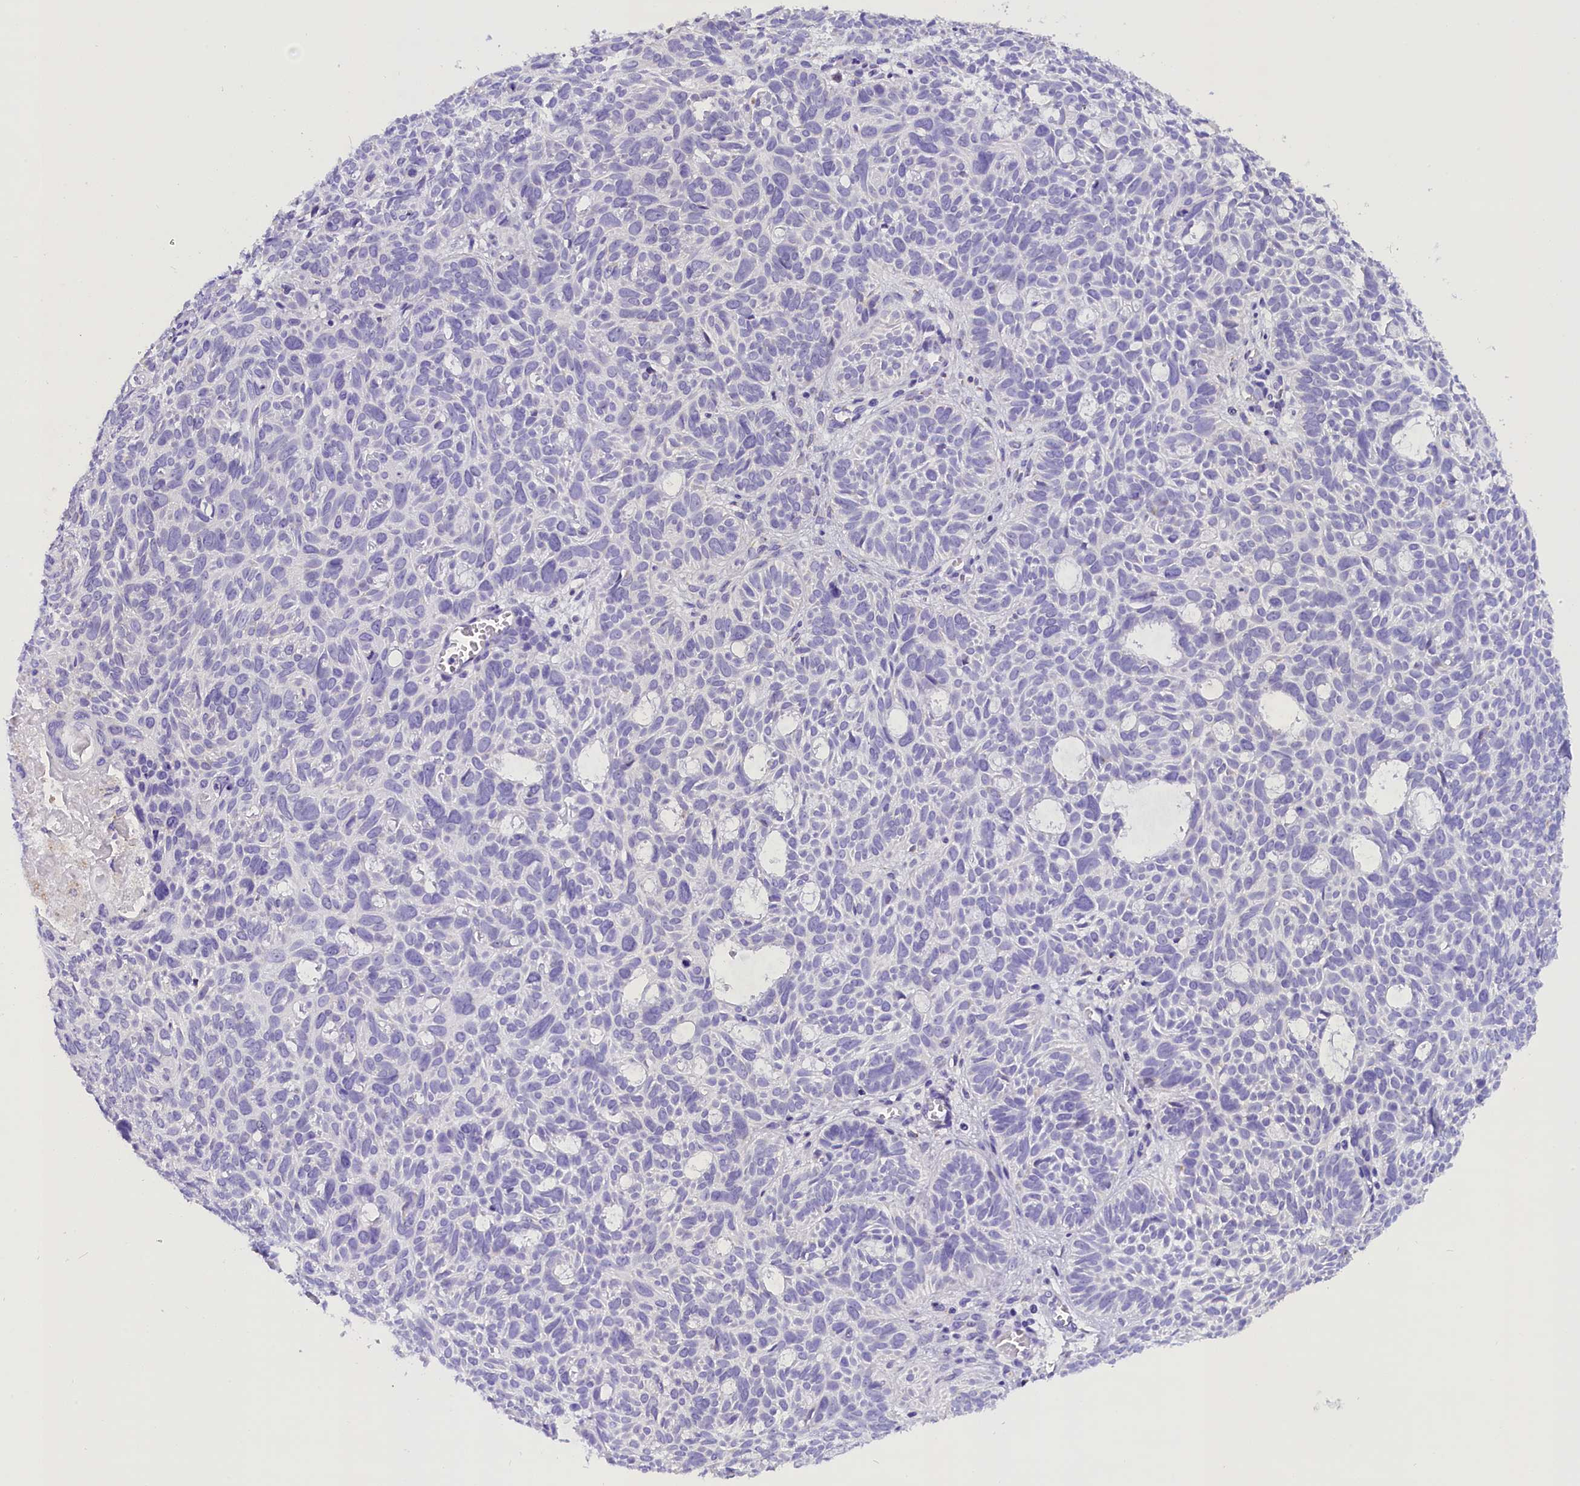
{"staining": {"intensity": "negative", "quantity": "none", "location": "none"}, "tissue": "skin cancer", "cell_type": "Tumor cells", "image_type": "cancer", "snomed": [{"axis": "morphology", "description": "Basal cell carcinoma"}, {"axis": "topography", "description": "Skin"}], "caption": "Immunohistochemical staining of human basal cell carcinoma (skin) shows no significant expression in tumor cells.", "gene": "ABAT", "patient": {"sex": "male", "age": 69}}